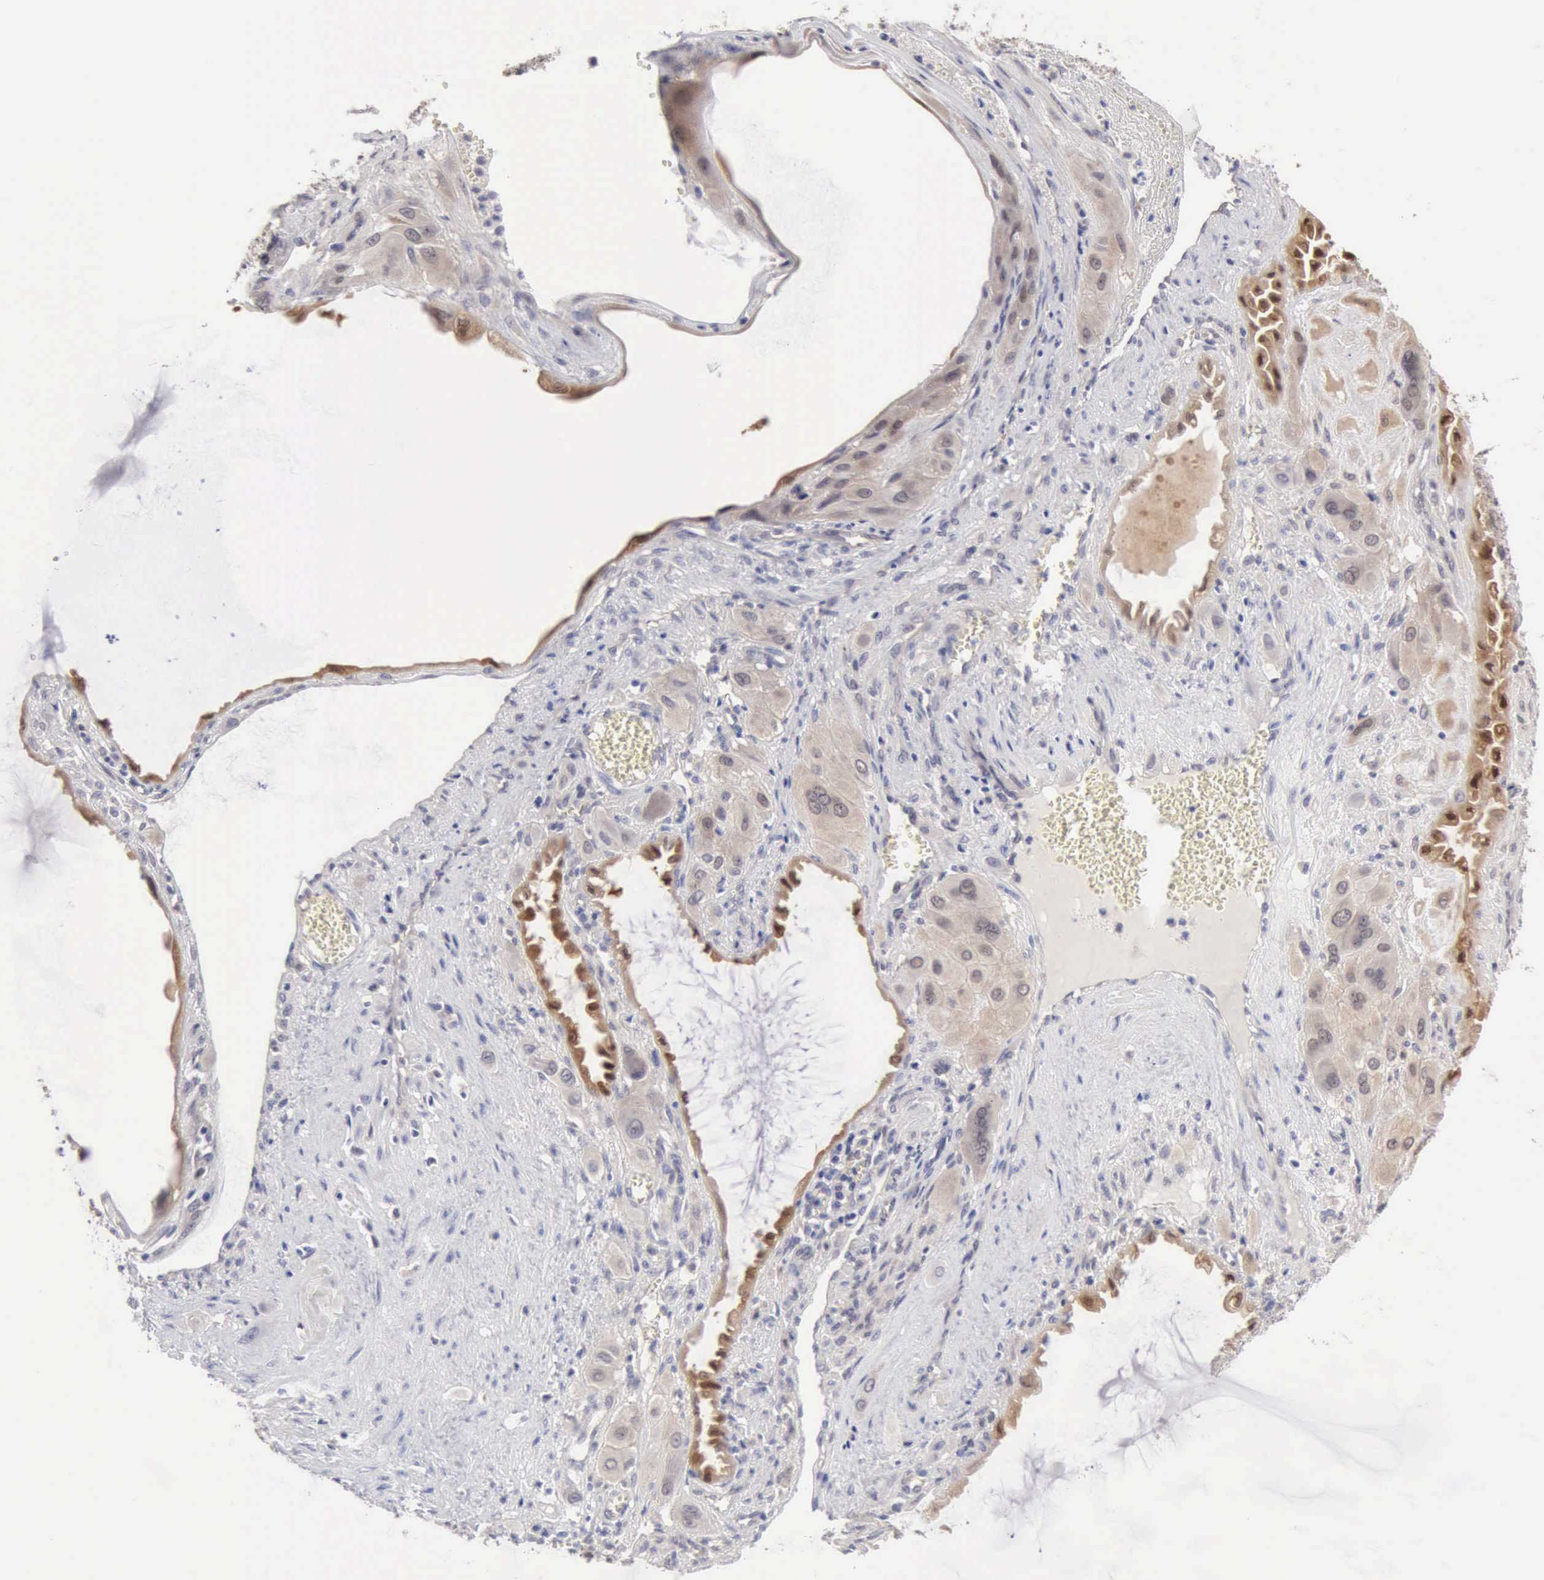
{"staining": {"intensity": "weak", "quantity": "25%-75%", "location": "cytoplasmic/membranous"}, "tissue": "cervical cancer", "cell_type": "Tumor cells", "image_type": "cancer", "snomed": [{"axis": "morphology", "description": "Squamous cell carcinoma, NOS"}, {"axis": "topography", "description": "Cervix"}], "caption": "This histopathology image displays cervical cancer (squamous cell carcinoma) stained with immunohistochemistry to label a protein in brown. The cytoplasmic/membranous of tumor cells show weak positivity for the protein. Nuclei are counter-stained blue.", "gene": "PTGR2", "patient": {"sex": "female", "age": 34}}